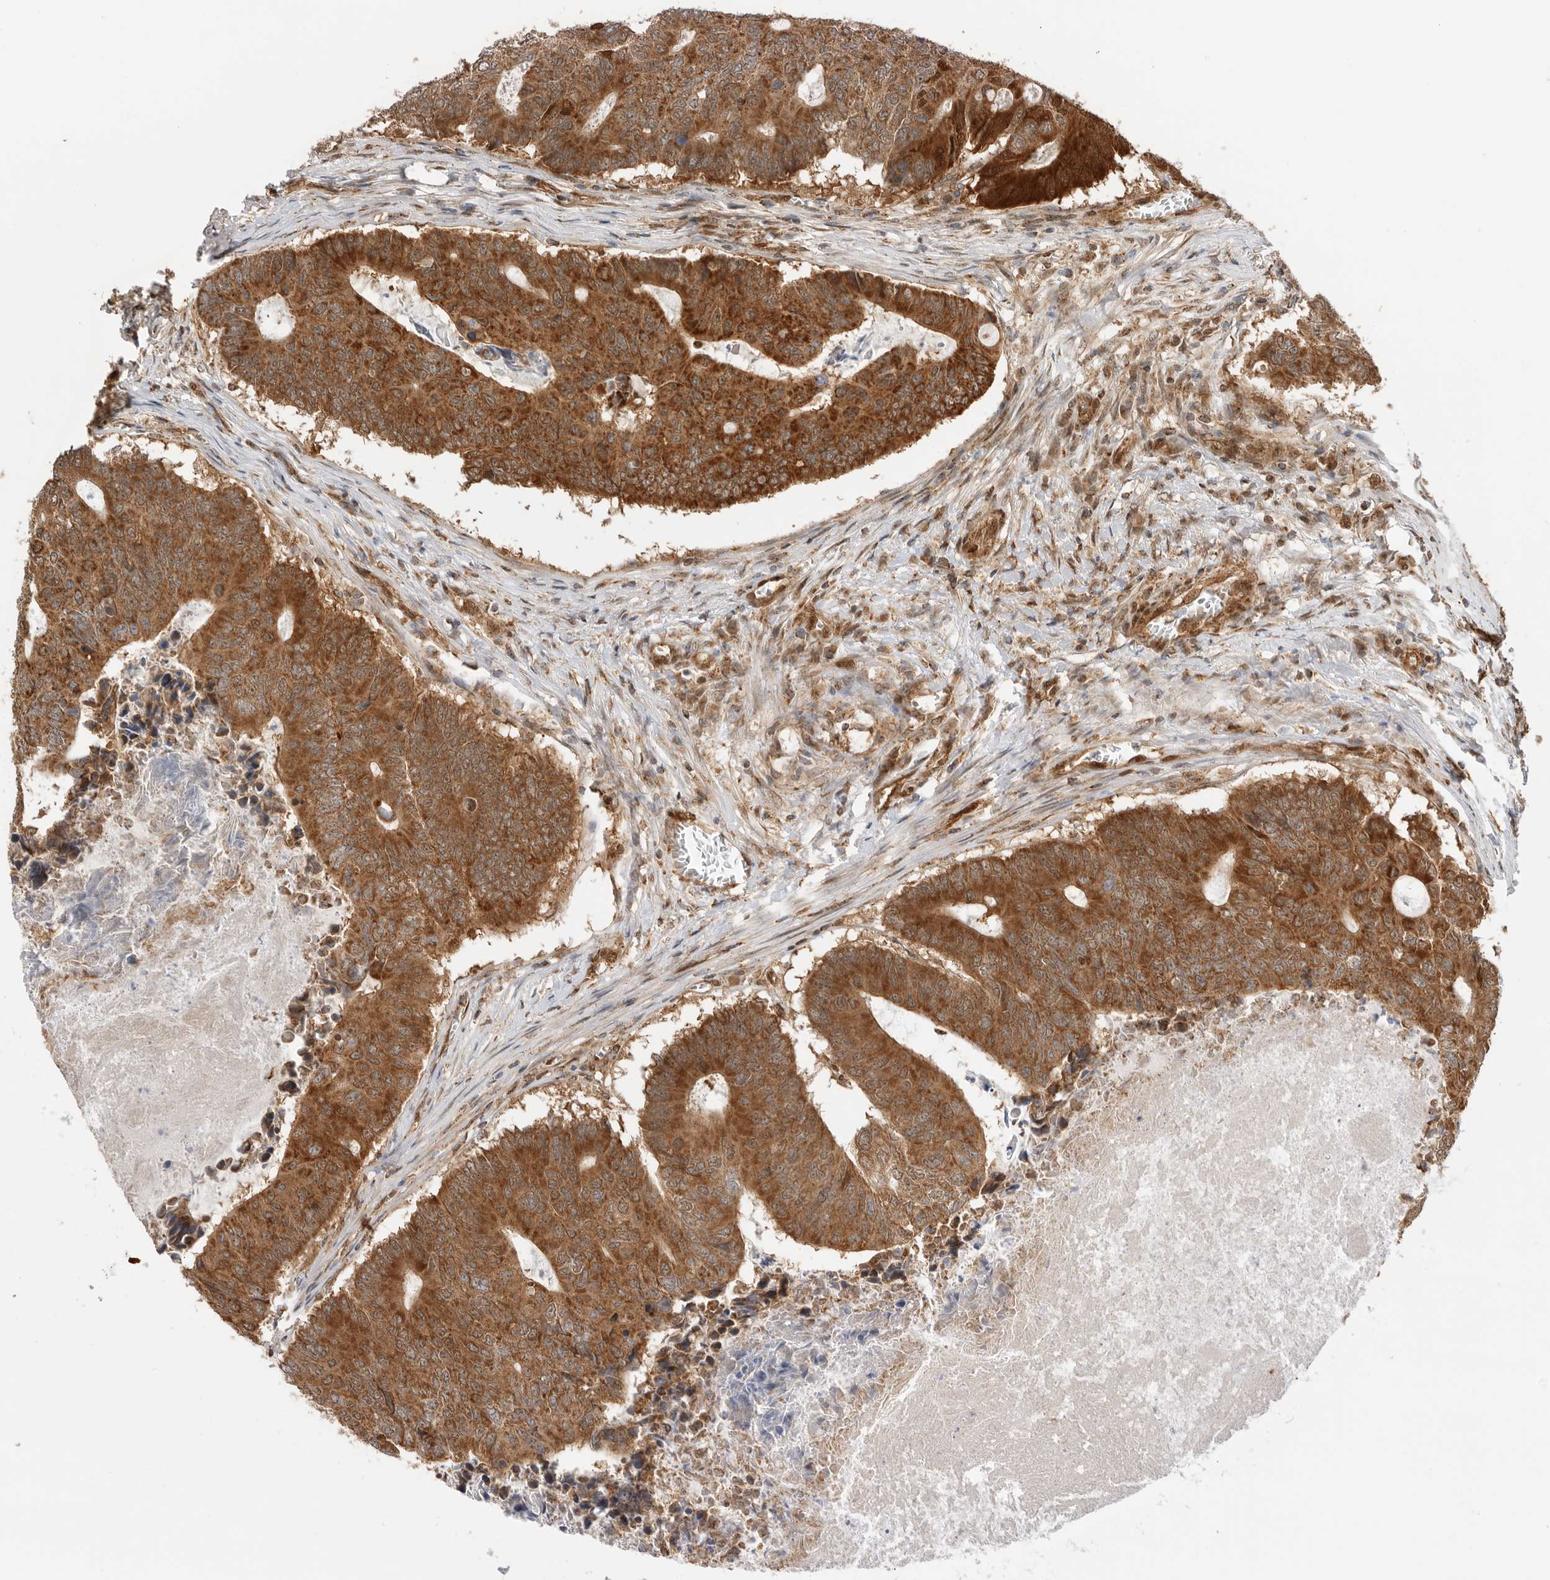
{"staining": {"intensity": "strong", "quantity": ">75%", "location": "cytoplasmic/membranous"}, "tissue": "colorectal cancer", "cell_type": "Tumor cells", "image_type": "cancer", "snomed": [{"axis": "morphology", "description": "Adenocarcinoma, NOS"}, {"axis": "topography", "description": "Colon"}], "caption": "Colorectal cancer (adenocarcinoma) stained with DAB (3,3'-diaminobenzidine) immunohistochemistry shows high levels of strong cytoplasmic/membranous staining in about >75% of tumor cells.", "gene": "DCAF8", "patient": {"sex": "male", "age": 87}}